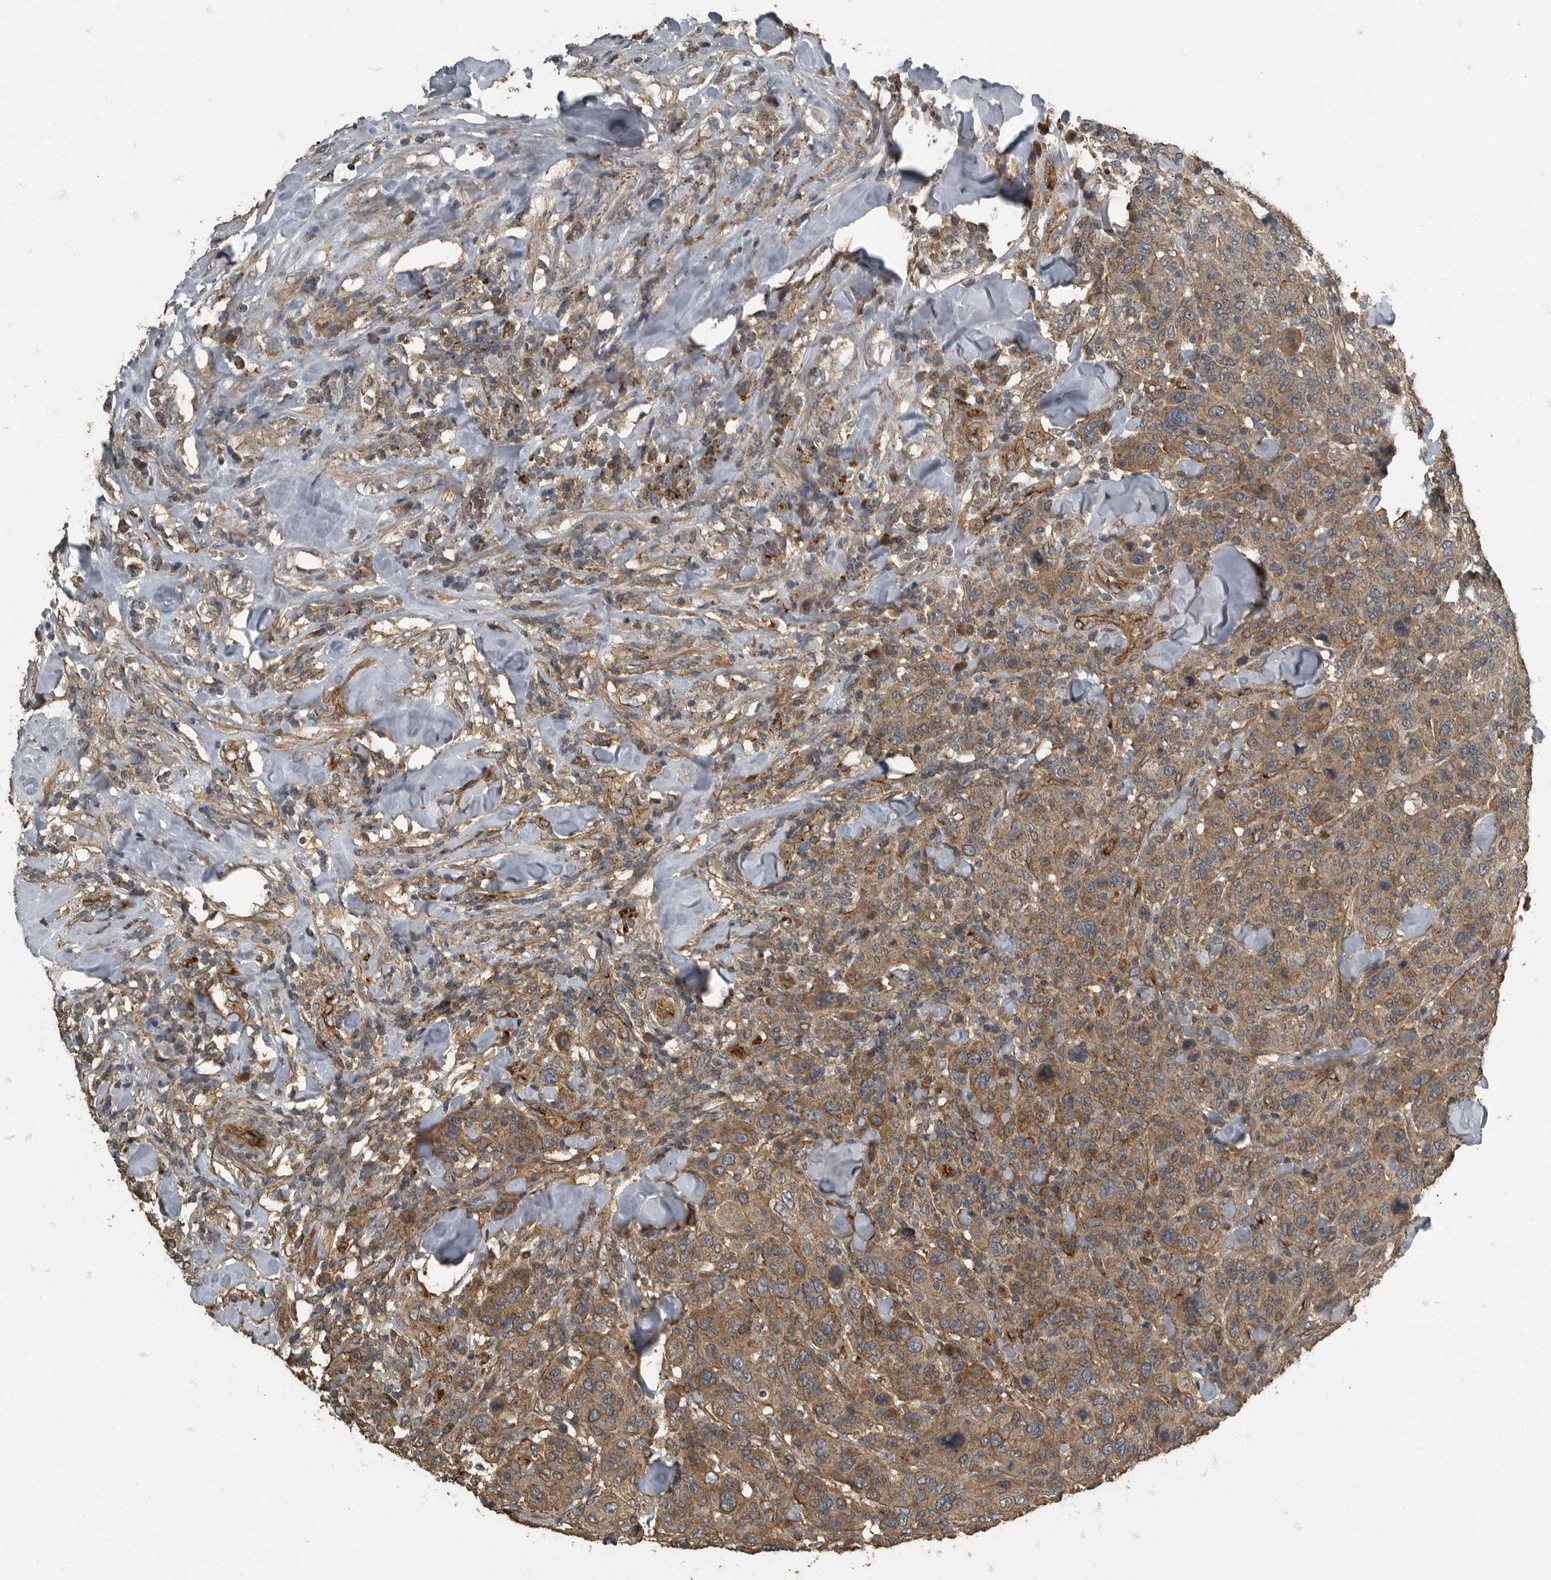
{"staining": {"intensity": "moderate", "quantity": ">75%", "location": "cytoplasmic/membranous"}, "tissue": "breast cancer", "cell_type": "Tumor cells", "image_type": "cancer", "snomed": [{"axis": "morphology", "description": "Duct carcinoma"}, {"axis": "topography", "description": "Breast"}], "caption": "Breast intraductal carcinoma stained with DAB immunohistochemistry (IHC) reveals medium levels of moderate cytoplasmic/membranous staining in about >75% of tumor cells.", "gene": "IL15RA", "patient": {"sex": "female", "age": 37}}